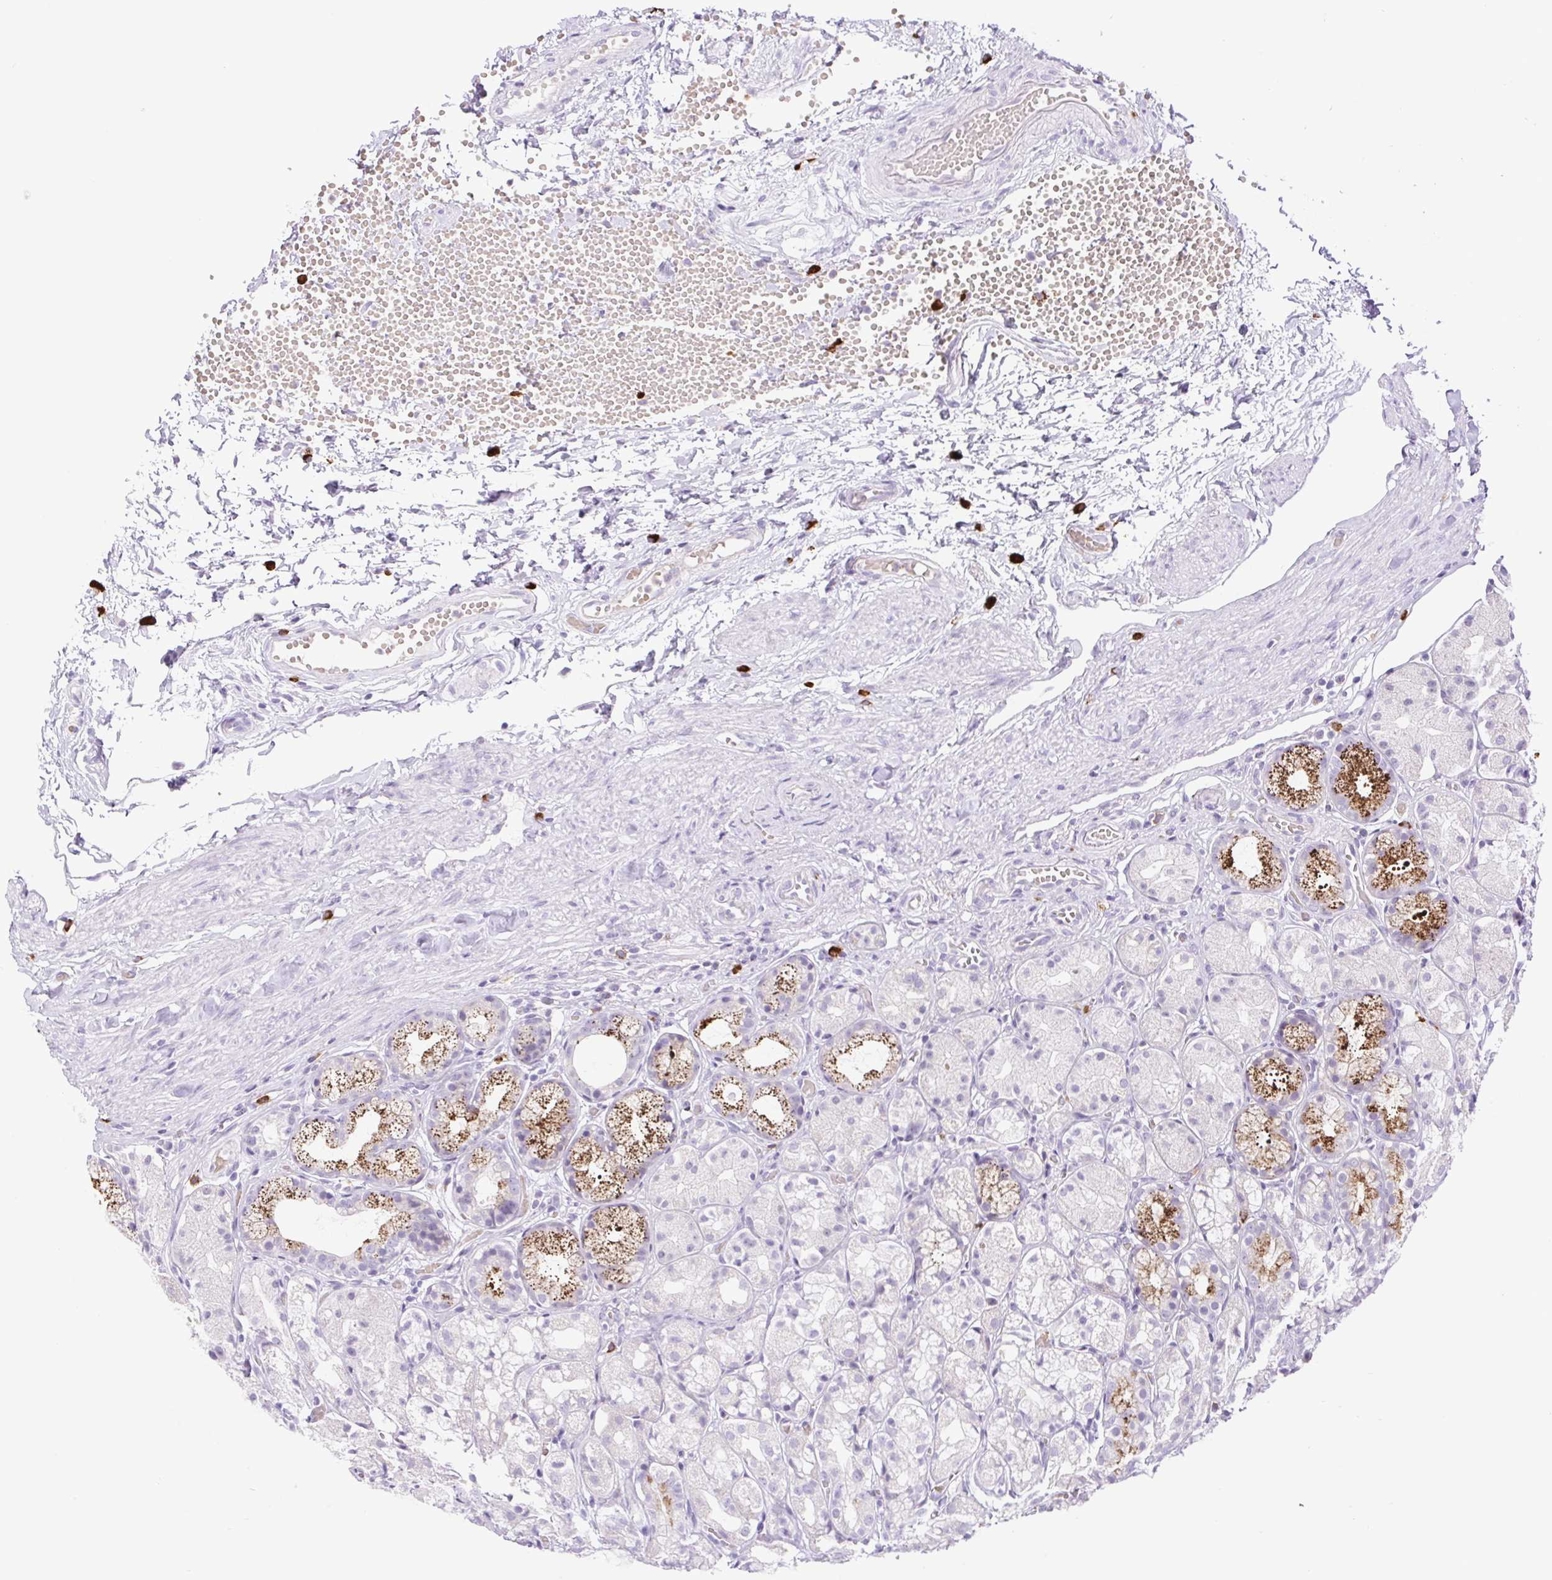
{"staining": {"intensity": "moderate", "quantity": "<25%", "location": "cytoplasmic/membranous"}, "tissue": "stomach", "cell_type": "Glandular cells", "image_type": "normal", "snomed": [{"axis": "morphology", "description": "Normal tissue, NOS"}, {"axis": "topography", "description": "Stomach"}], "caption": "There is low levels of moderate cytoplasmic/membranous expression in glandular cells of unremarkable stomach, as demonstrated by immunohistochemical staining (brown color).", "gene": "FAM177B", "patient": {"sex": "male", "age": 70}}